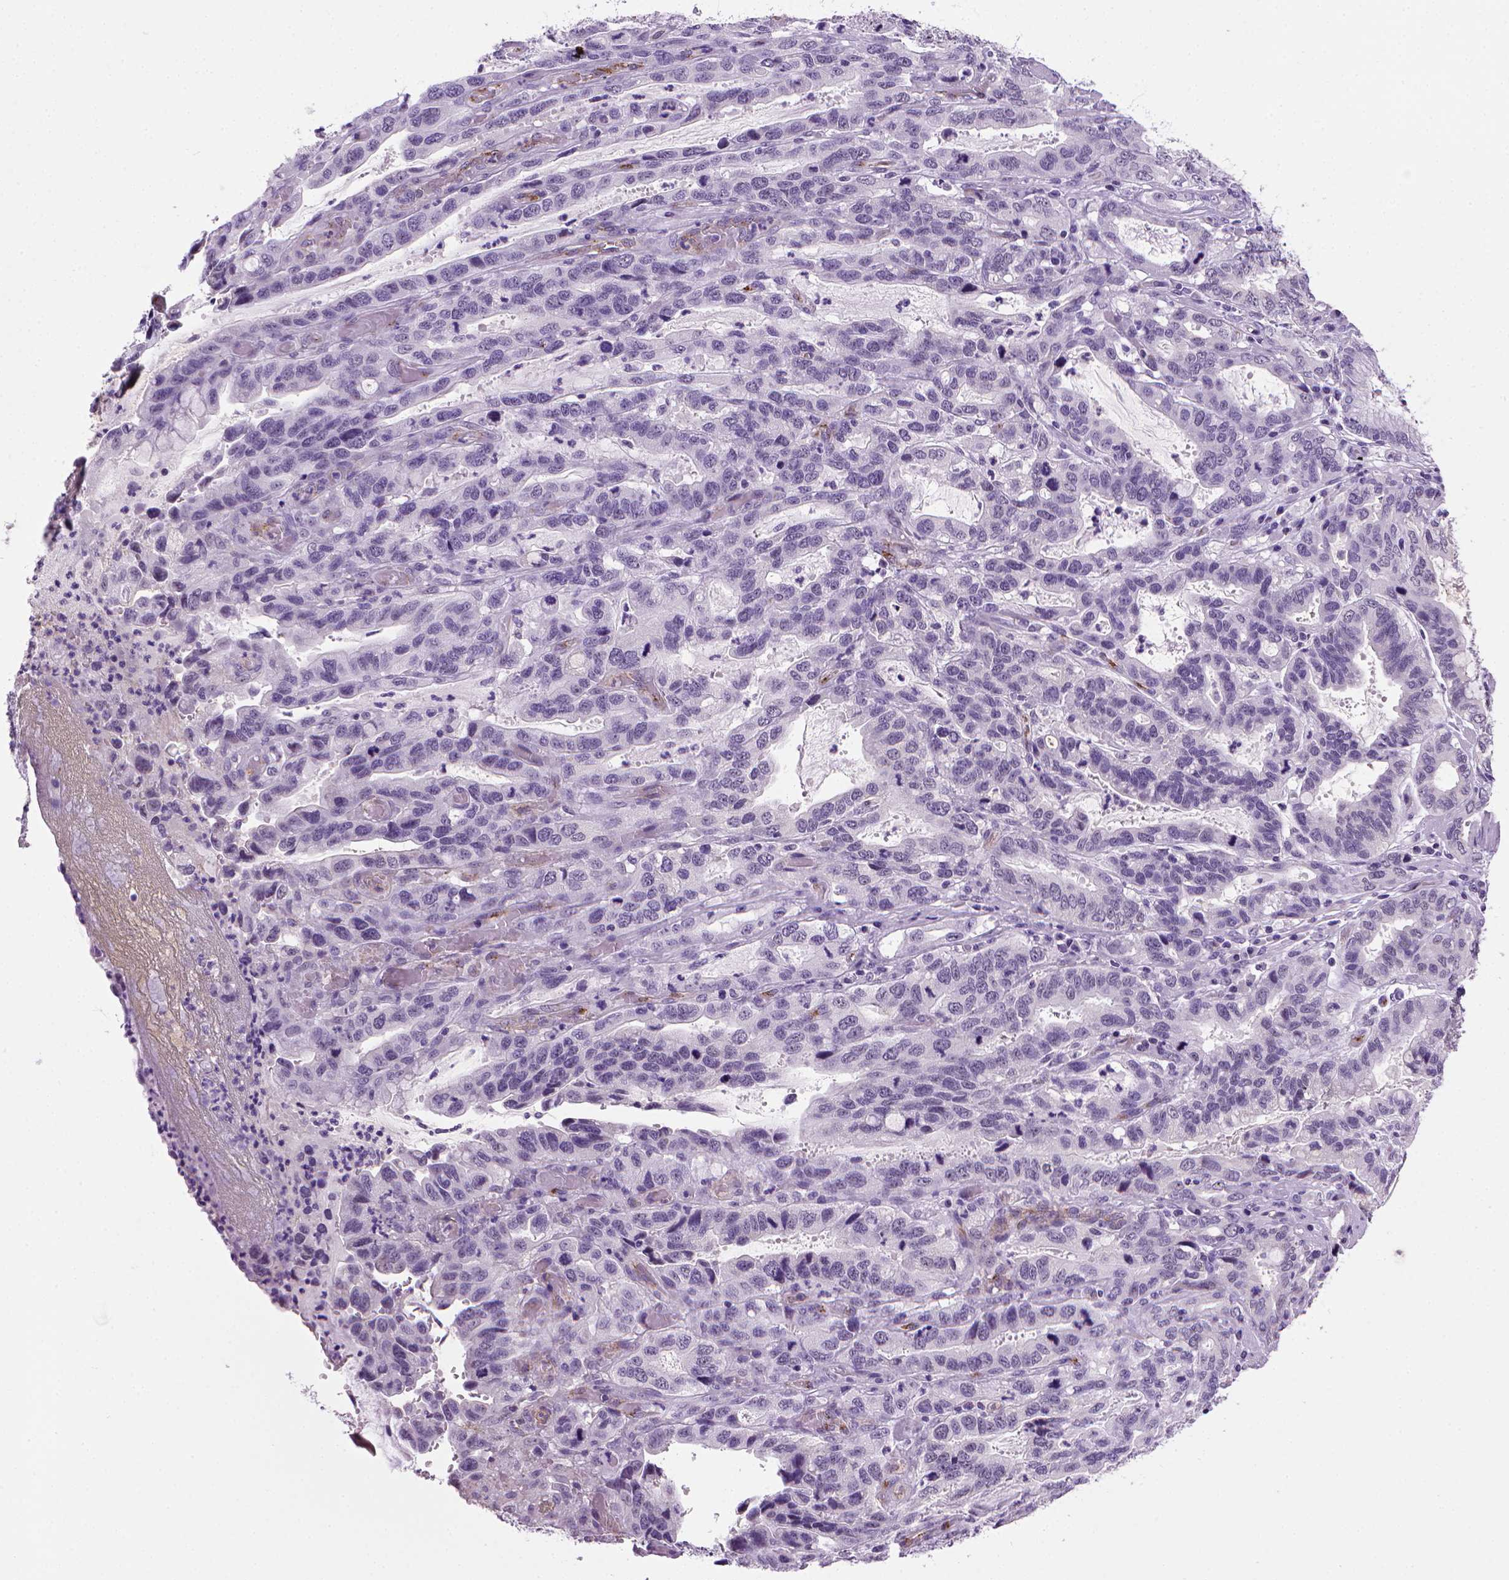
{"staining": {"intensity": "negative", "quantity": "none", "location": "none"}, "tissue": "stomach cancer", "cell_type": "Tumor cells", "image_type": "cancer", "snomed": [{"axis": "morphology", "description": "Adenocarcinoma, NOS"}, {"axis": "topography", "description": "Stomach, lower"}], "caption": "Tumor cells are negative for brown protein staining in stomach cancer.", "gene": "VWF", "patient": {"sex": "female", "age": 76}}